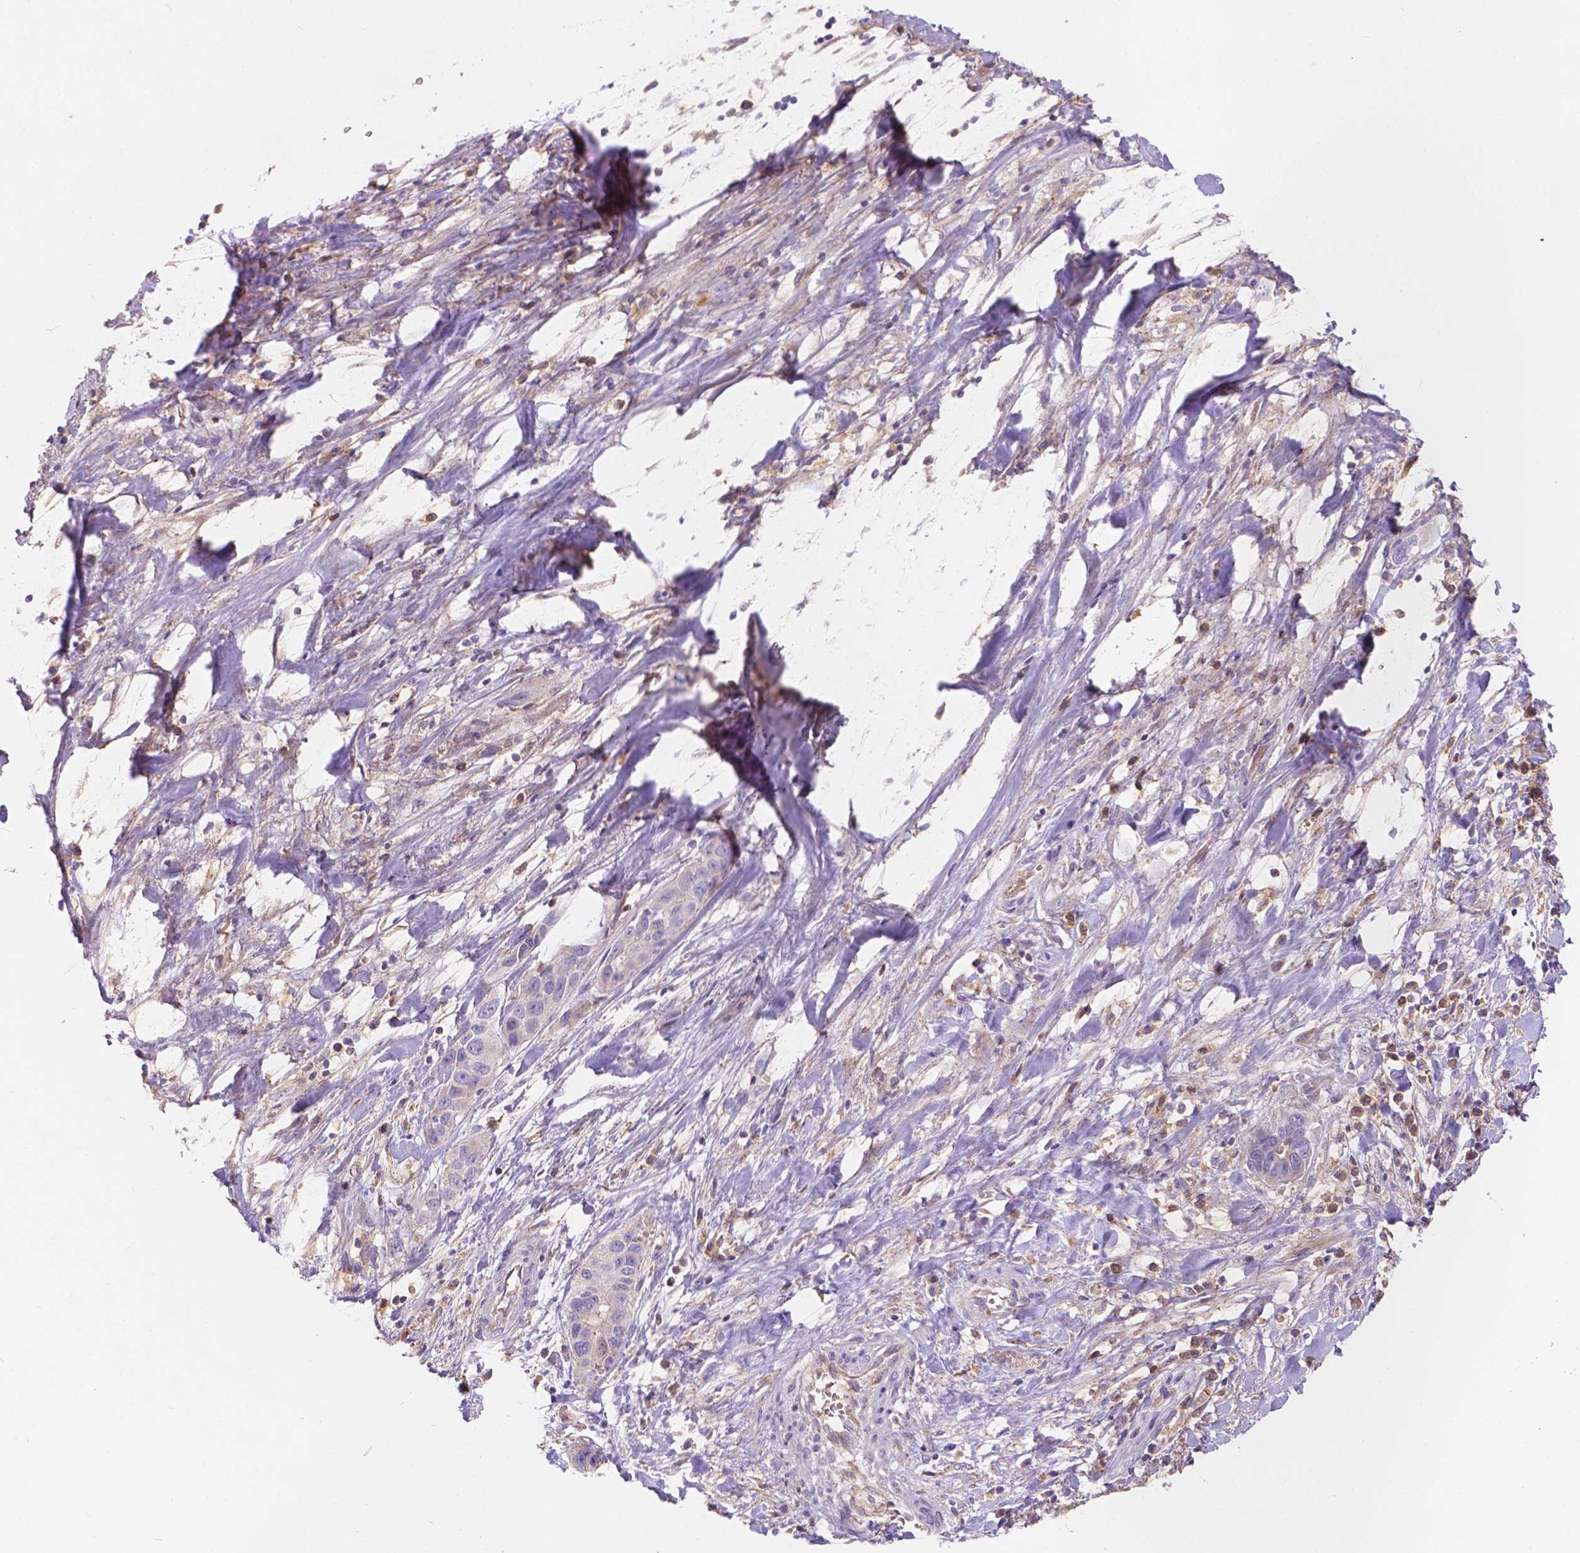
{"staining": {"intensity": "negative", "quantity": "none", "location": "none"}, "tissue": "liver cancer", "cell_type": "Tumor cells", "image_type": "cancer", "snomed": [{"axis": "morphology", "description": "Cholangiocarcinoma"}, {"axis": "topography", "description": "Liver"}], "caption": "Immunohistochemical staining of liver cancer (cholangiocarcinoma) displays no significant positivity in tumor cells.", "gene": "CDK10", "patient": {"sex": "female", "age": 52}}